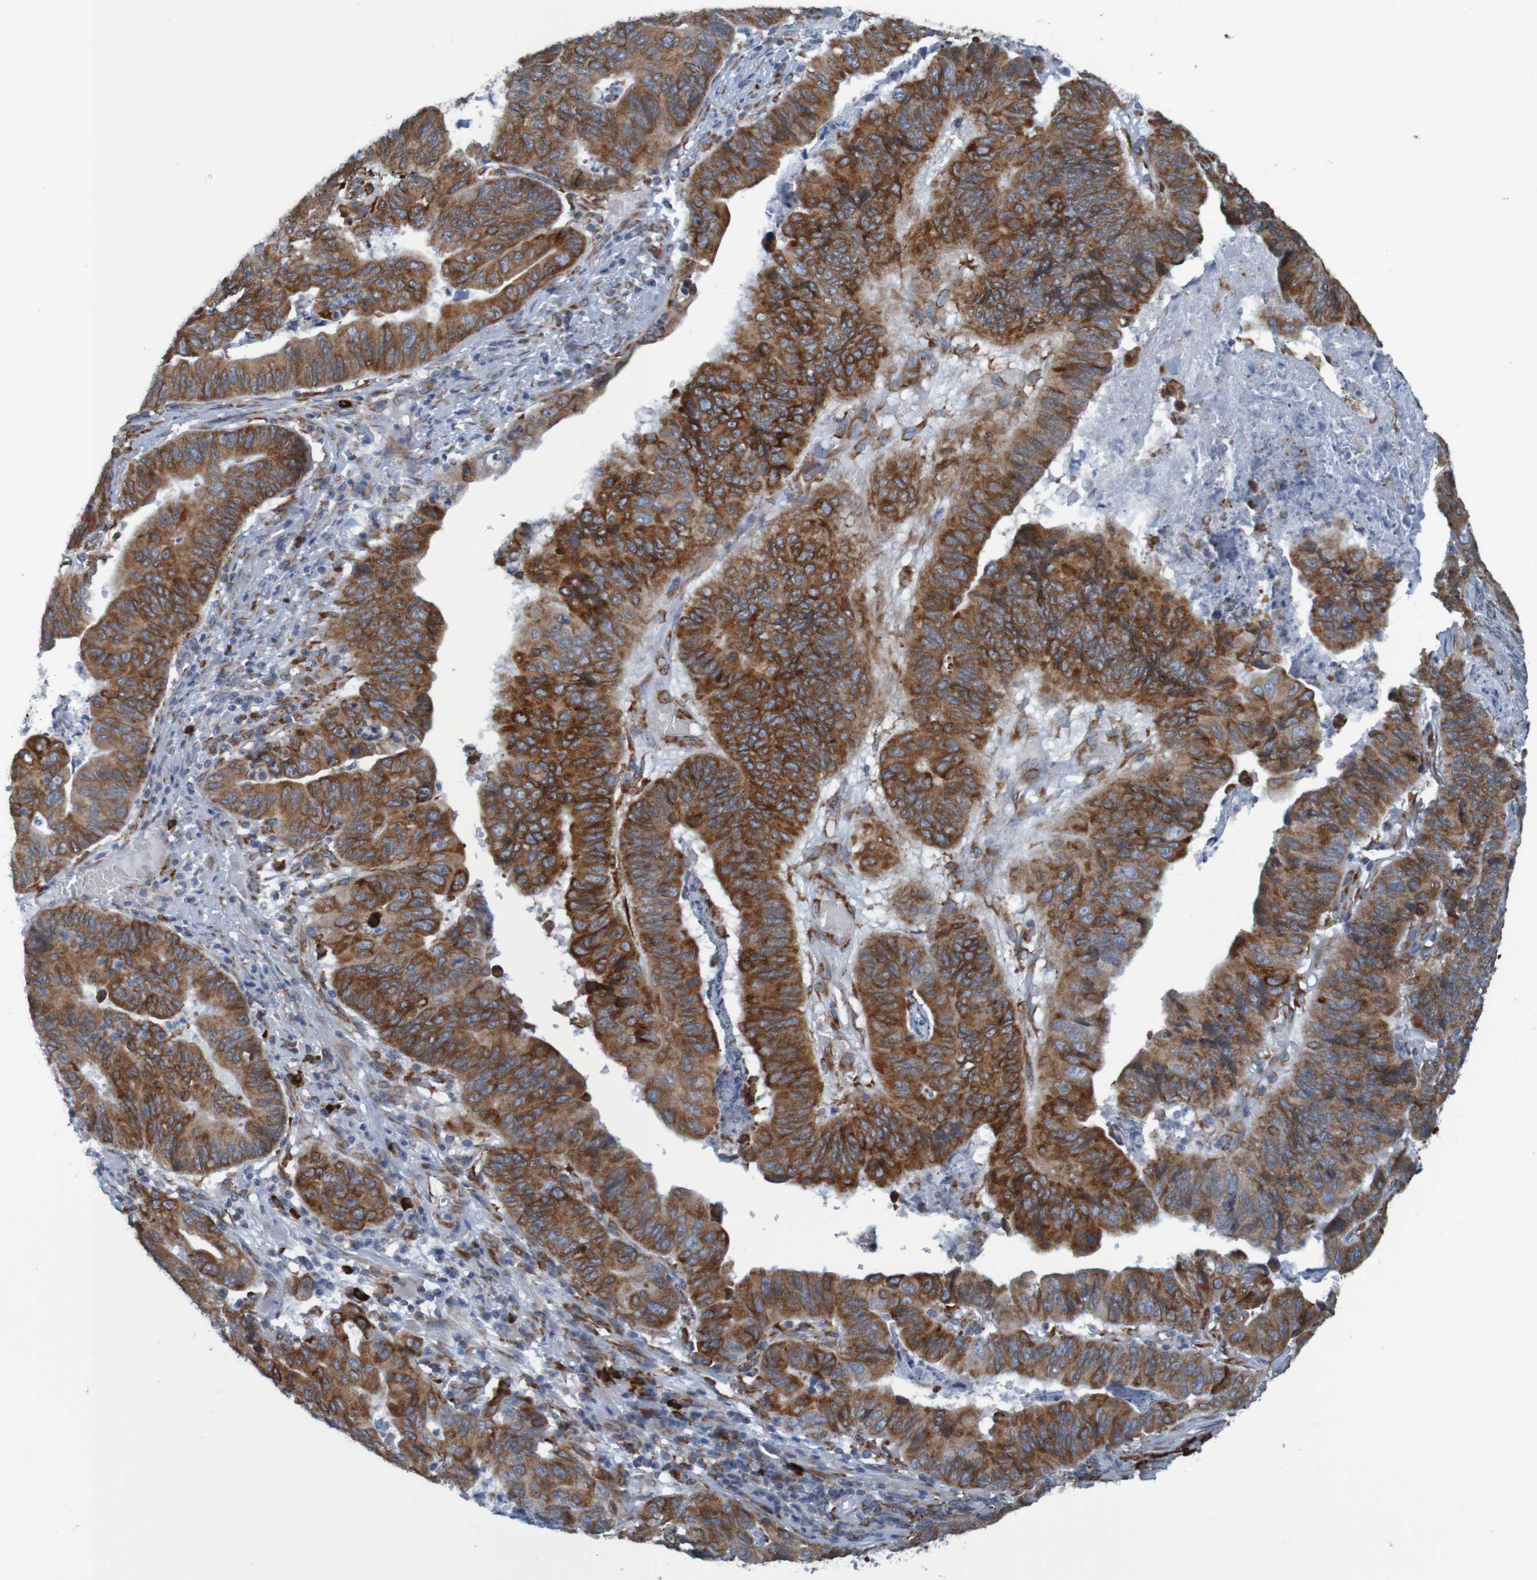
{"staining": {"intensity": "strong", "quantity": ">75%", "location": "cytoplasmic/membranous"}, "tissue": "stomach cancer", "cell_type": "Tumor cells", "image_type": "cancer", "snomed": [{"axis": "morphology", "description": "Adenocarcinoma, NOS"}, {"axis": "topography", "description": "Stomach, lower"}], "caption": "Stomach cancer stained for a protein demonstrates strong cytoplasmic/membranous positivity in tumor cells.", "gene": "SSR1", "patient": {"sex": "male", "age": 77}}